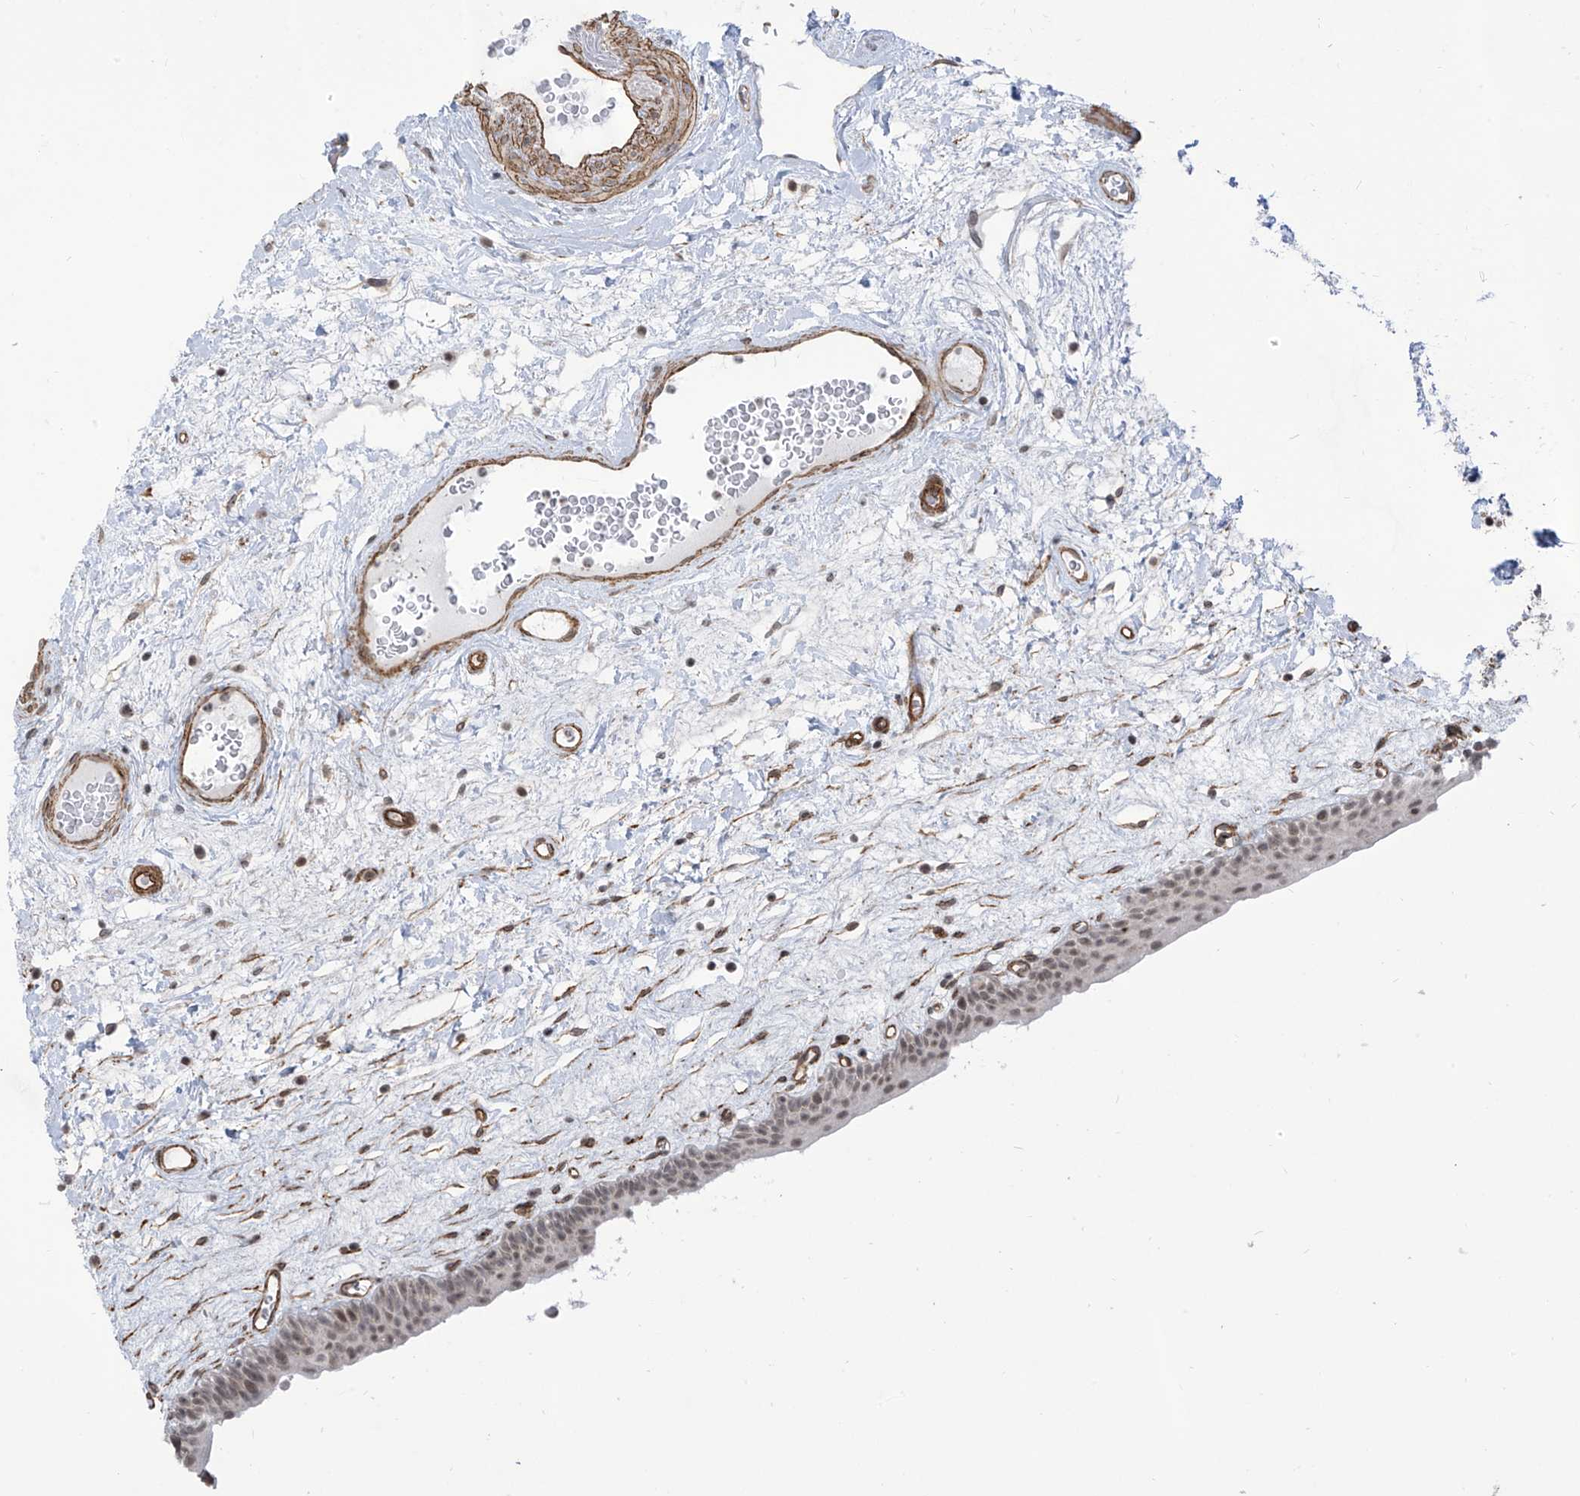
{"staining": {"intensity": "weak", "quantity": ">75%", "location": "nuclear"}, "tissue": "urinary bladder", "cell_type": "Urothelial cells", "image_type": "normal", "snomed": [{"axis": "morphology", "description": "Normal tissue, NOS"}, {"axis": "topography", "description": "Urinary bladder"}], "caption": "A histopathology image of urinary bladder stained for a protein exhibits weak nuclear brown staining in urothelial cells.", "gene": "METAP1D", "patient": {"sex": "male", "age": 83}}